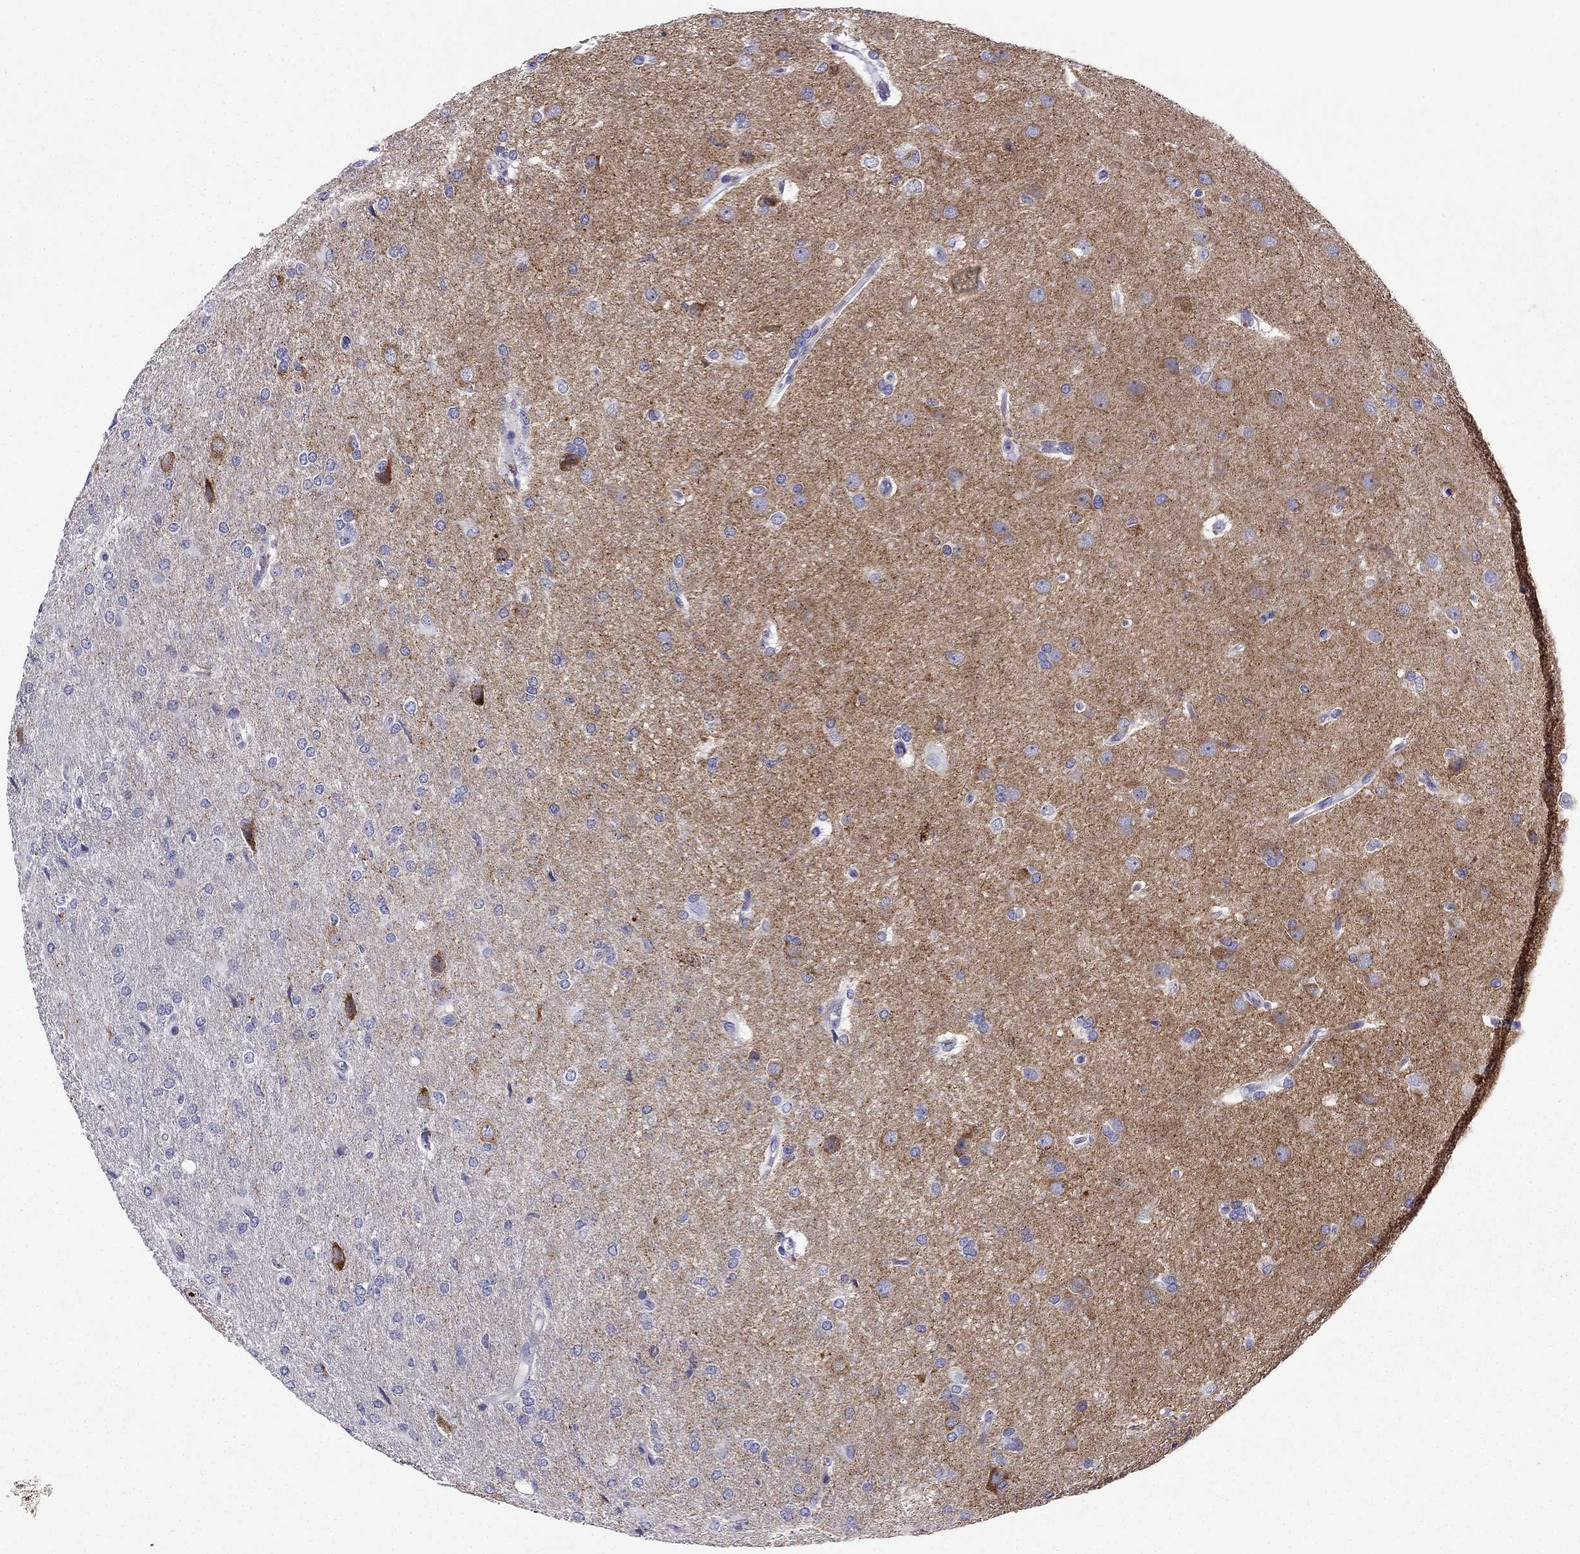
{"staining": {"intensity": "negative", "quantity": "none", "location": "none"}, "tissue": "glioma", "cell_type": "Tumor cells", "image_type": "cancer", "snomed": [{"axis": "morphology", "description": "Glioma, malignant, High grade"}, {"axis": "topography", "description": "Brain"}], "caption": "This is a micrograph of IHC staining of glioma, which shows no expression in tumor cells.", "gene": "NPTX1", "patient": {"sex": "male", "age": 68}}